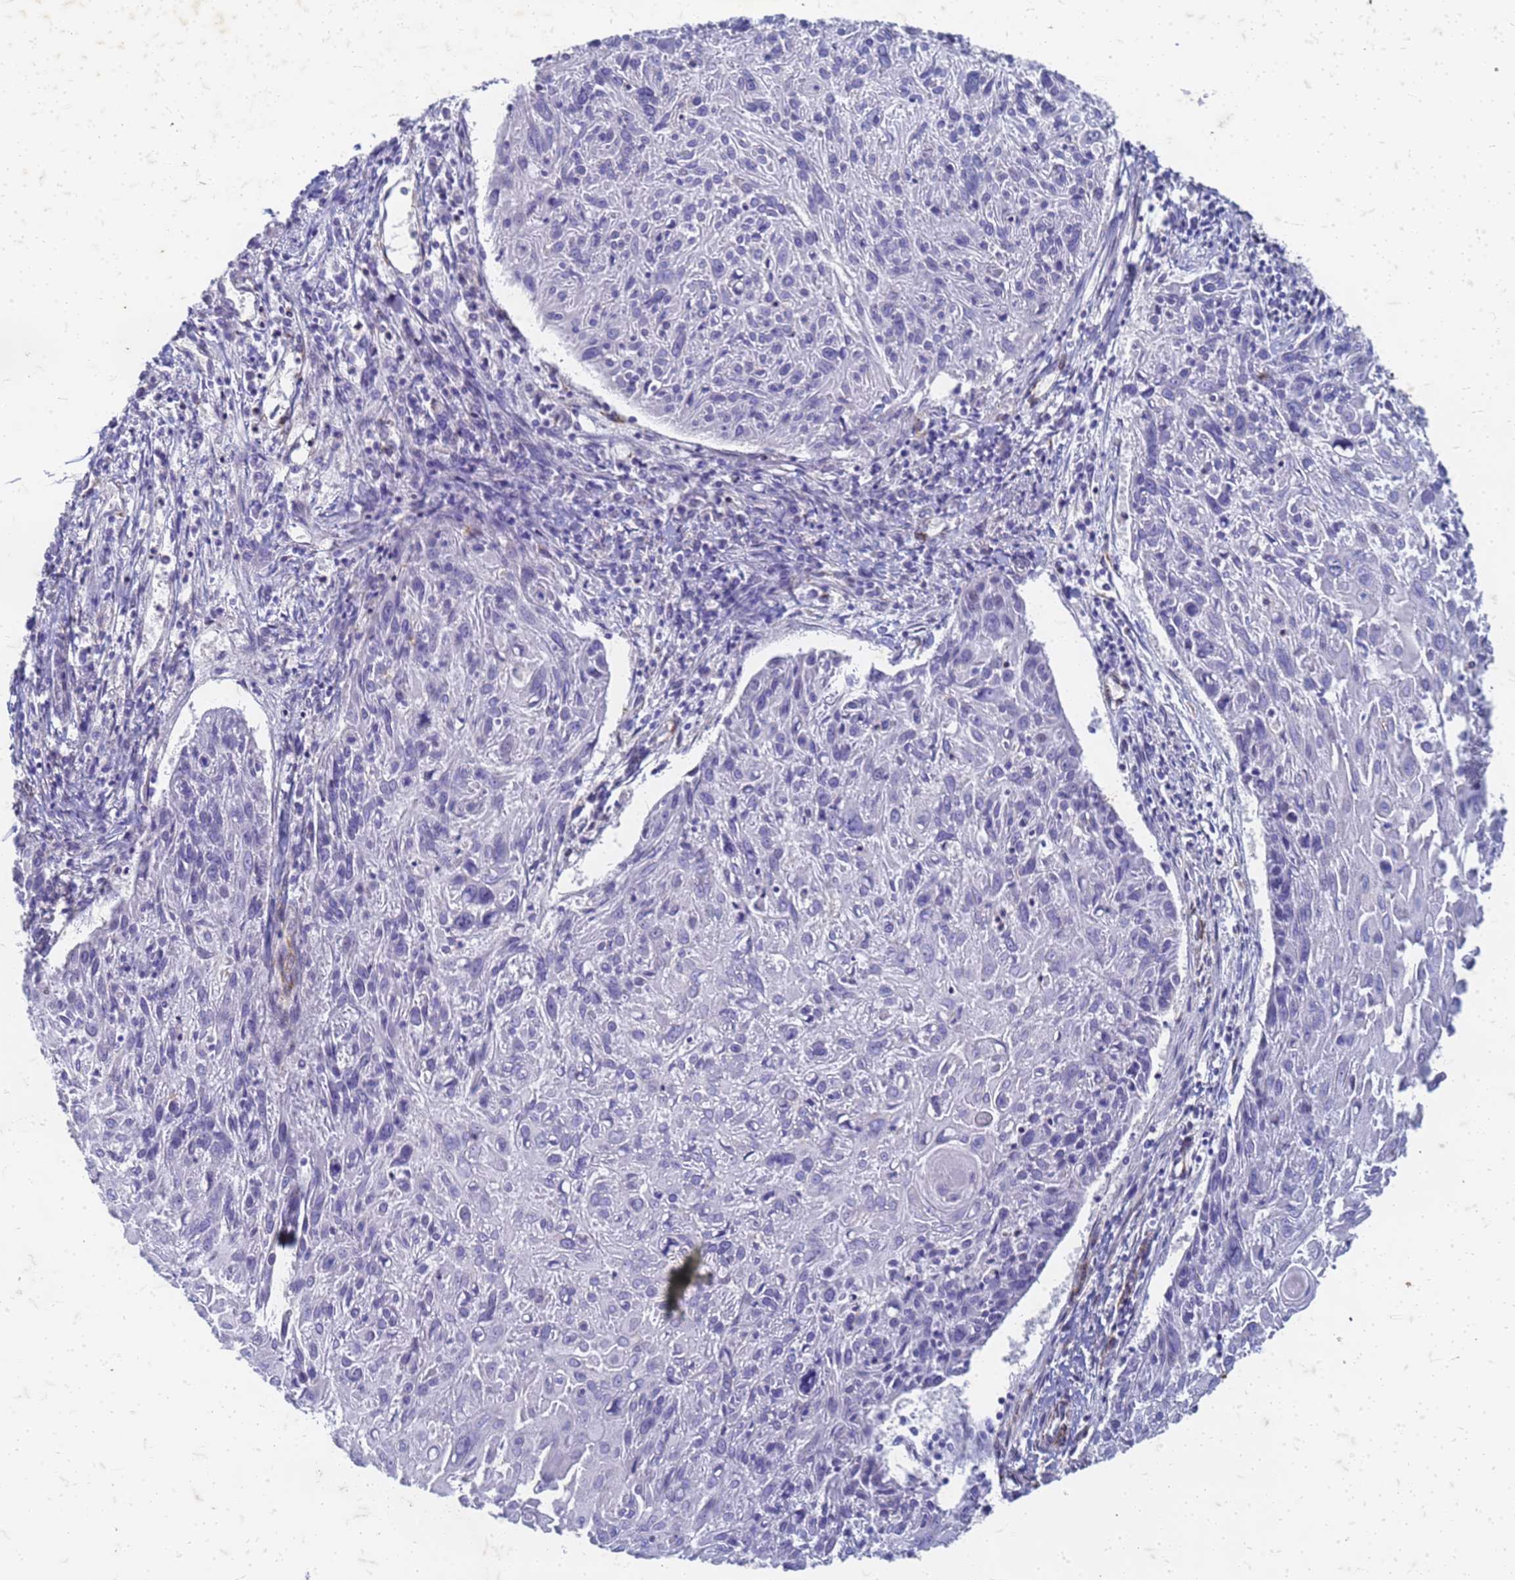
{"staining": {"intensity": "negative", "quantity": "none", "location": "none"}, "tissue": "cervical cancer", "cell_type": "Tumor cells", "image_type": "cancer", "snomed": [{"axis": "morphology", "description": "Squamous cell carcinoma, NOS"}, {"axis": "topography", "description": "Cervix"}], "caption": "A high-resolution image shows IHC staining of squamous cell carcinoma (cervical), which shows no significant staining in tumor cells.", "gene": "TRIM64B", "patient": {"sex": "female", "age": 51}}